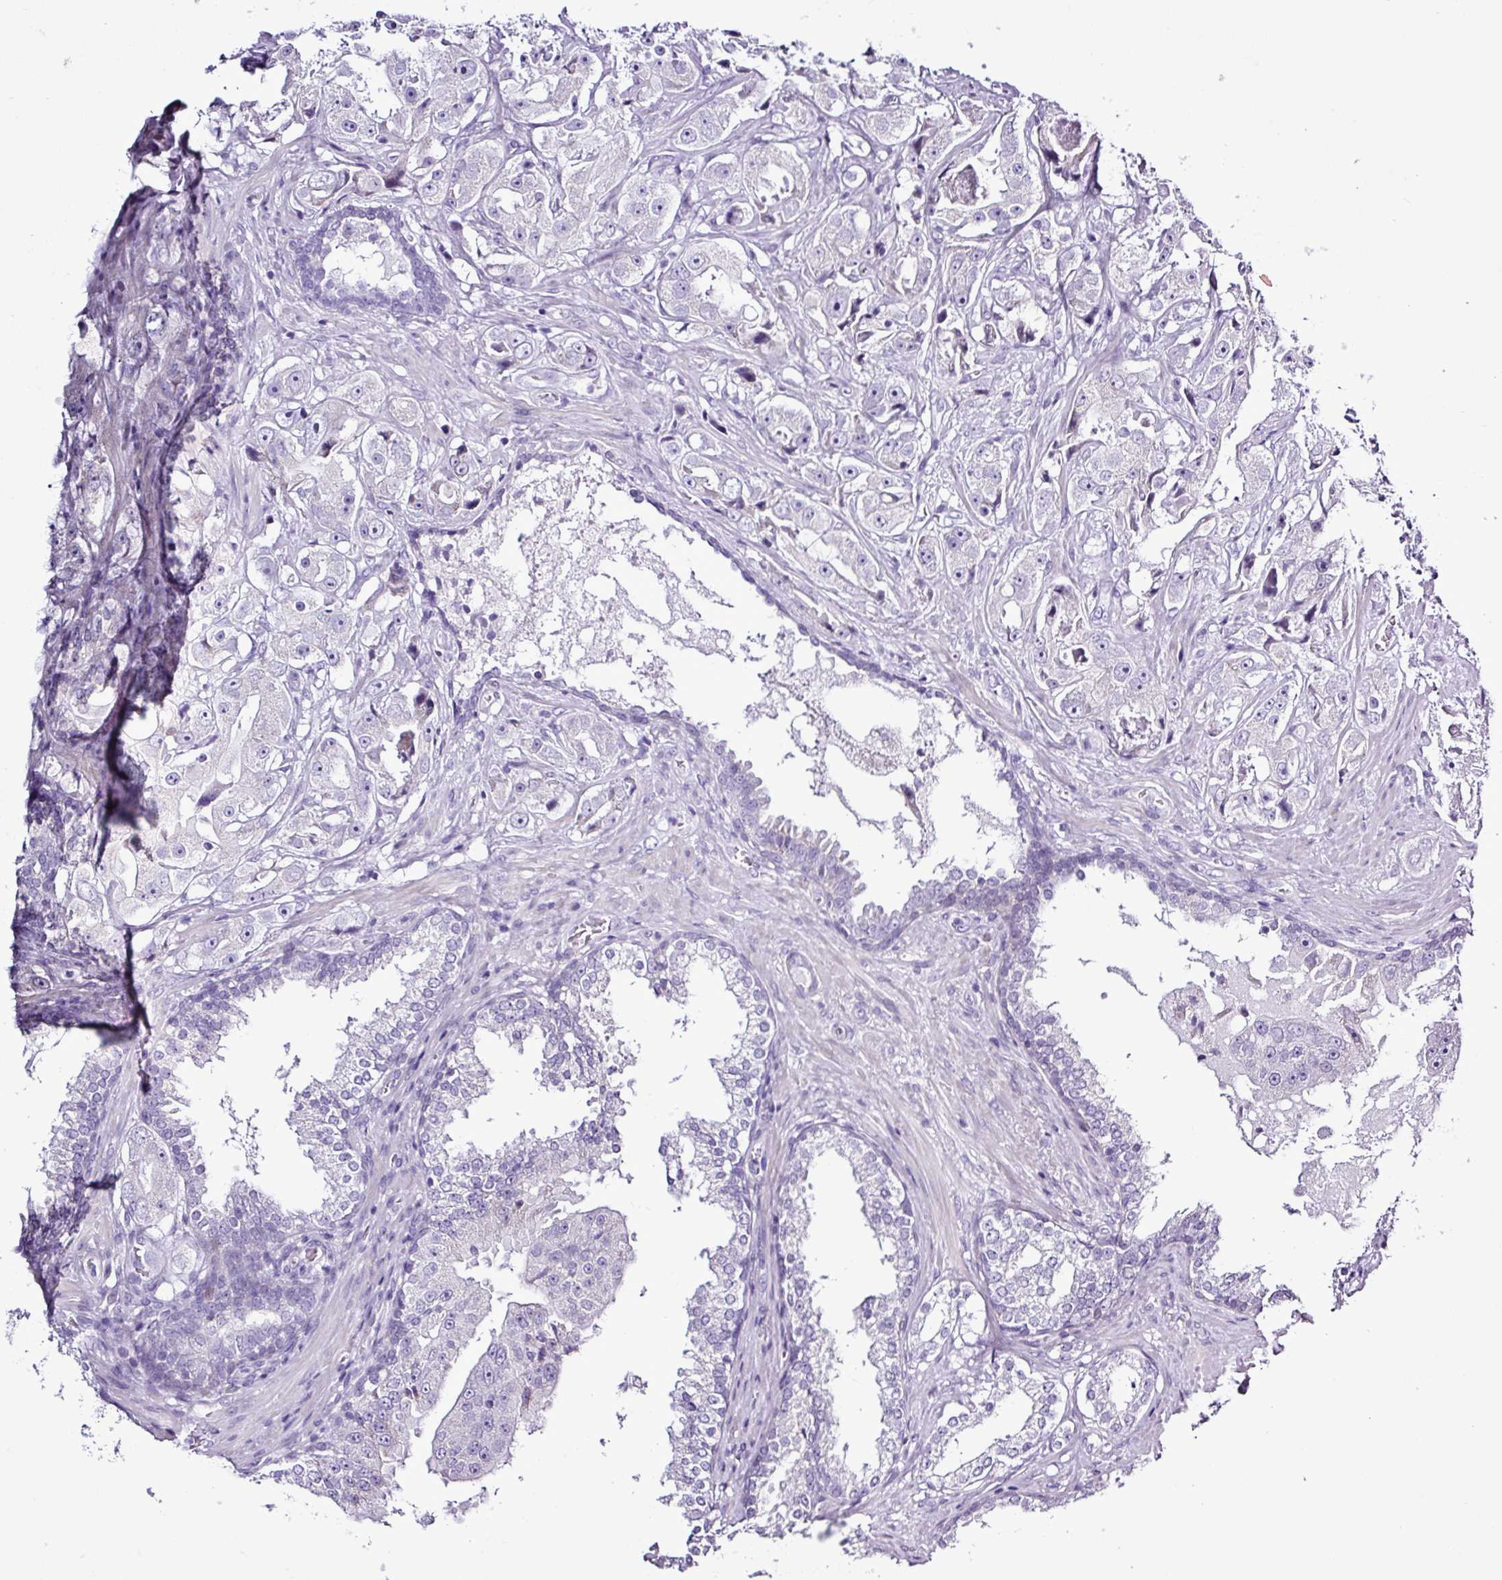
{"staining": {"intensity": "negative", "quantity": "none", "location": "none"}, "tissue": "prostate cancer", "cell_type": "Tumor cells", "image_type": "cancer", "snomed": [{"axis": "morphology", "description": "Adenocarcinoma, High grade"}, {"axis": "topography", "description": "Prostate"}], "caption": "This is an immunohistochemistry photomicrograph of prostate cancer. There is no positivity in tumor cells.", "gene": "ALDH3A1", "patient": {"sex": "male", "age": 73}}